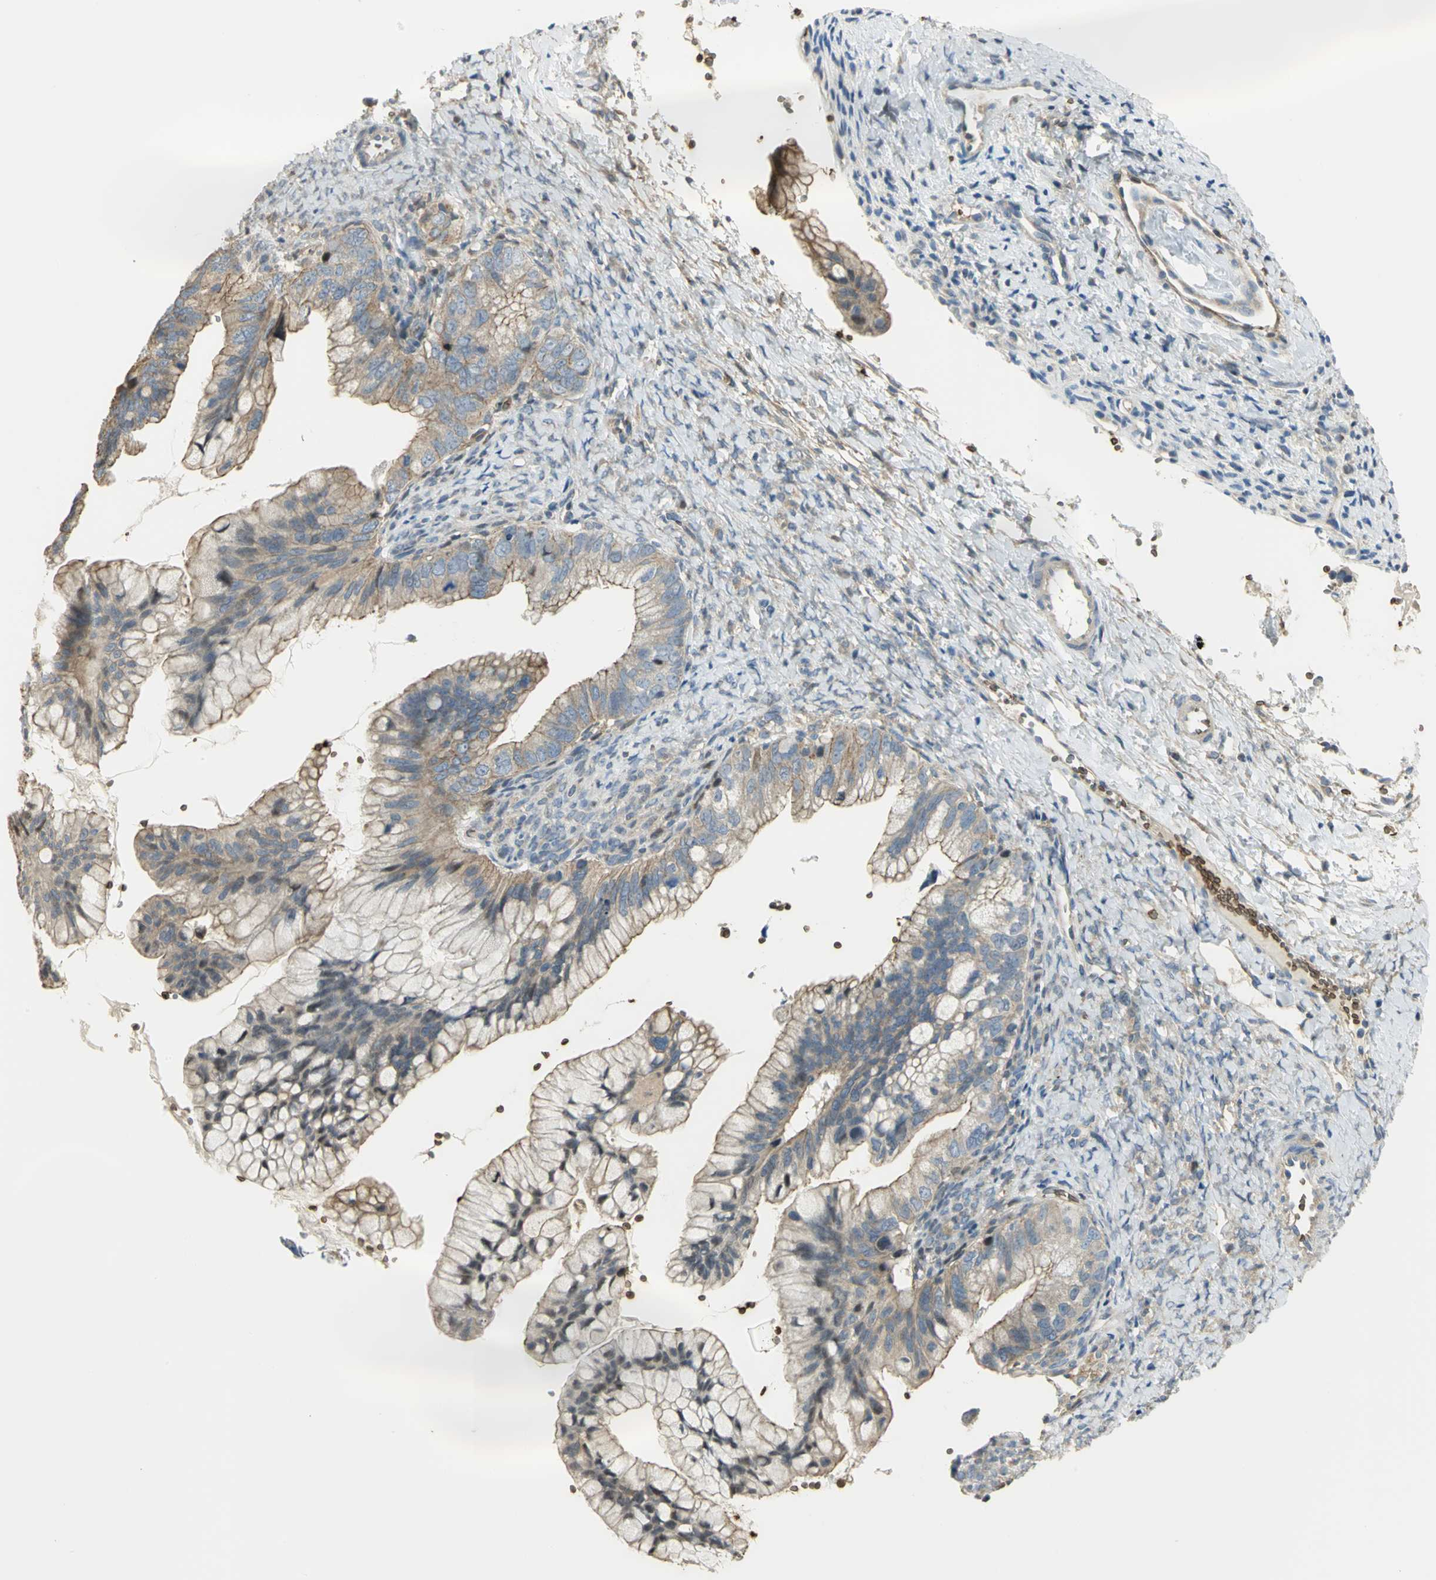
{"staining": {"intensity": "moderate", "quantity": ">75%", "location": "cytoplasmic/membranous"}, "tissue": "ovarian cancer", "cell_type": "Tumor cells", "image_type": "cancer", "snomed": [{"axis": "morphology", "description": "Cystadenocarcinoma, mucinous, NOS"}, {"axis": "topography", "description": "Ovary"}], "caption": "This micrograph reveals mucinous cystadenocarcinoma (ovarian) stained with immunohistochemistry to label a protein in brown. The cytoplasmic/membranous of tumor cells show moderate positivity for the protein. Nuclei are counter-stained blue.", "gene": "ANK1", "patient": {"sex": "female", "age": 36}}